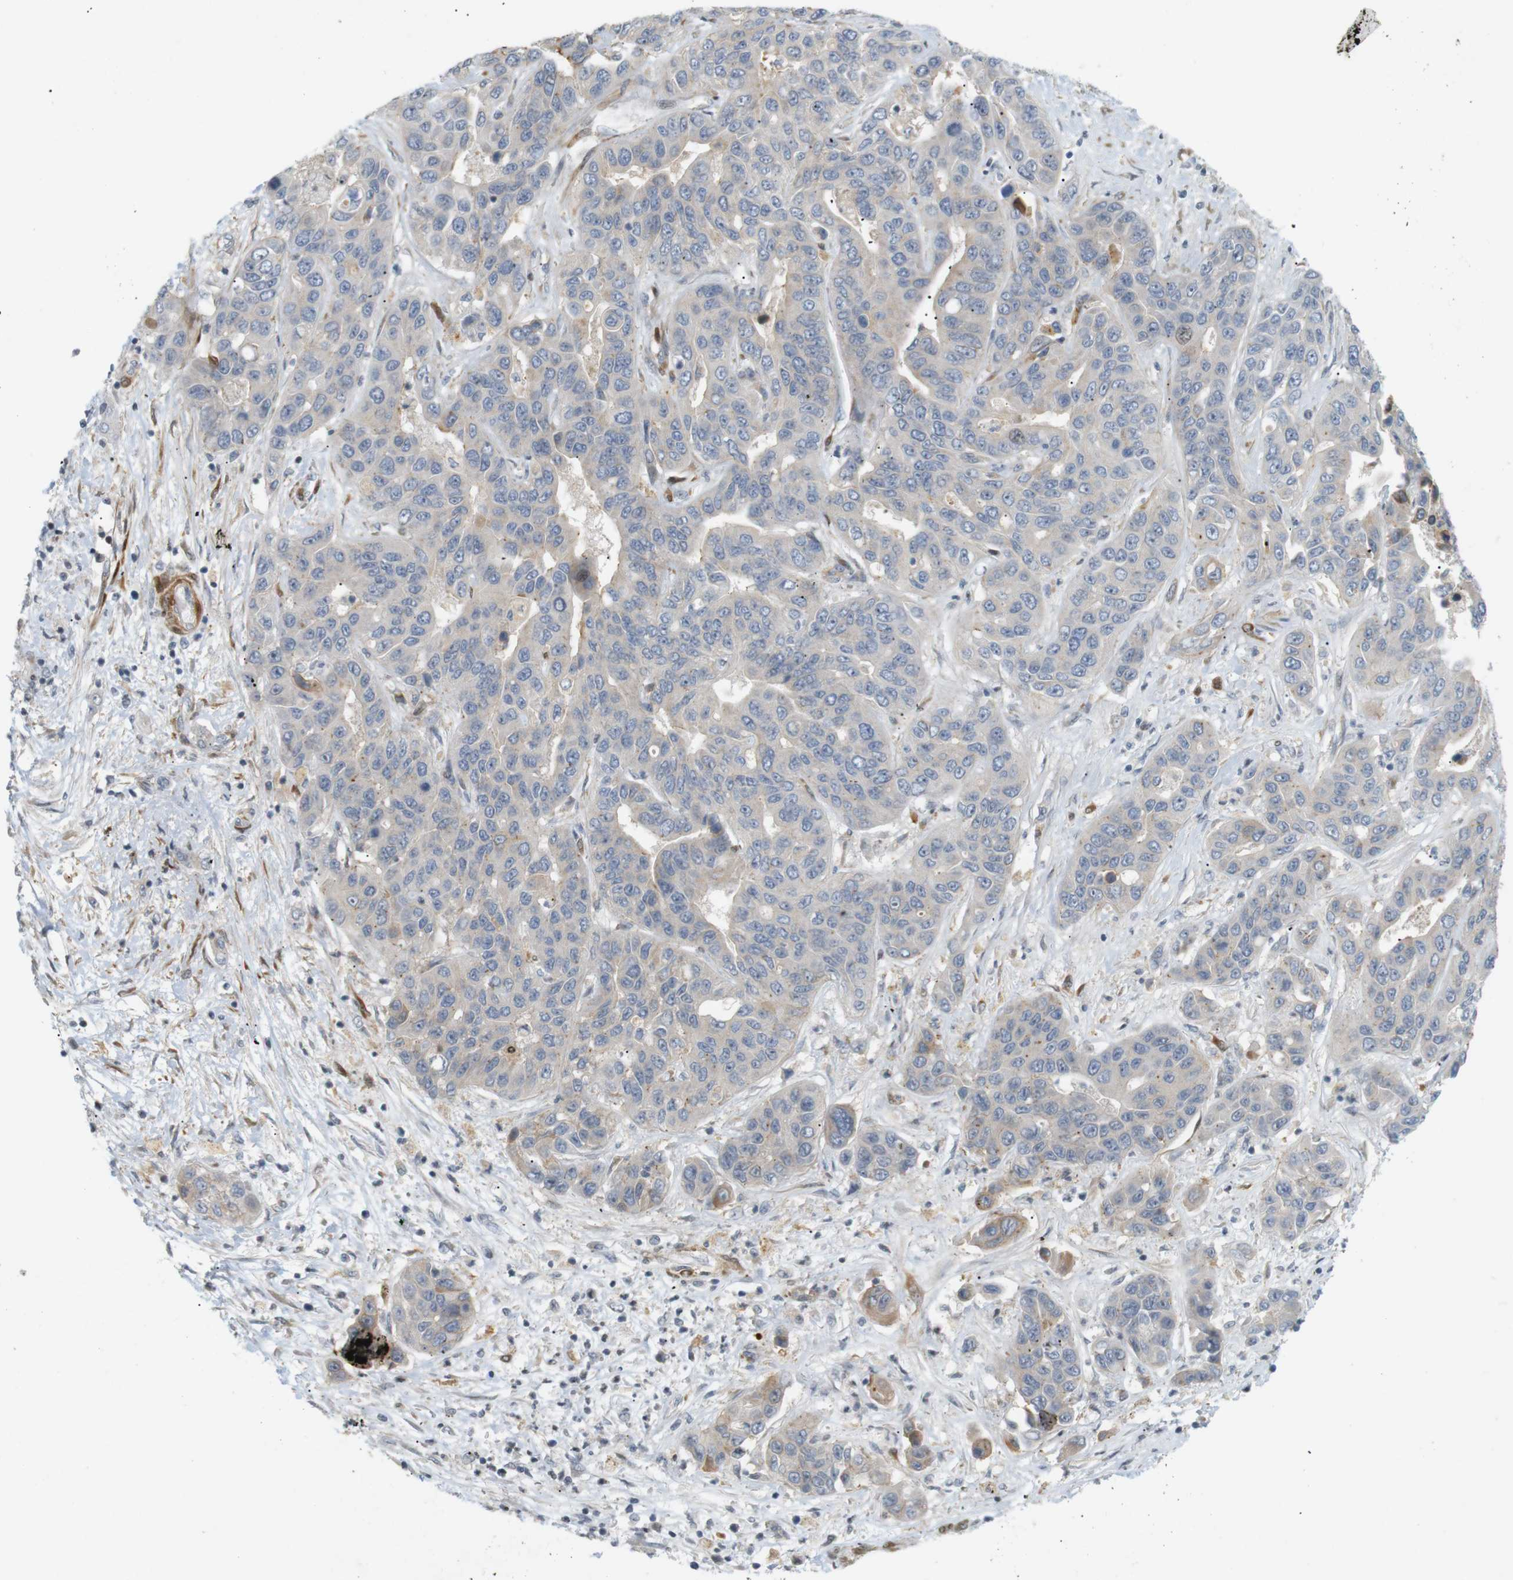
{"staining": {"intensity": "weak", "quantity": "<25%", "location": "cytoplasmic/membranous"}, "tissue": "liver cancer", "cell_type": "Tumor cells", "image_type": "cancer", "snomed": [{"axis": "morphology", "description": "Cholangiocarcinoma"}, {"axis": "topography", "description": "Liver"}], "caption": "An immunohistochemistry (IHC) micrograph of liver cancer is shown. There is no staining in tumor cells of liver cancer. (DAB (3,3'-diaminobenzidine) immunohistochemistry (IHC) with hematoxylin counter stain).", "gene": "PPP1R14A", "patient": {"sex": "female", "age": 52}}